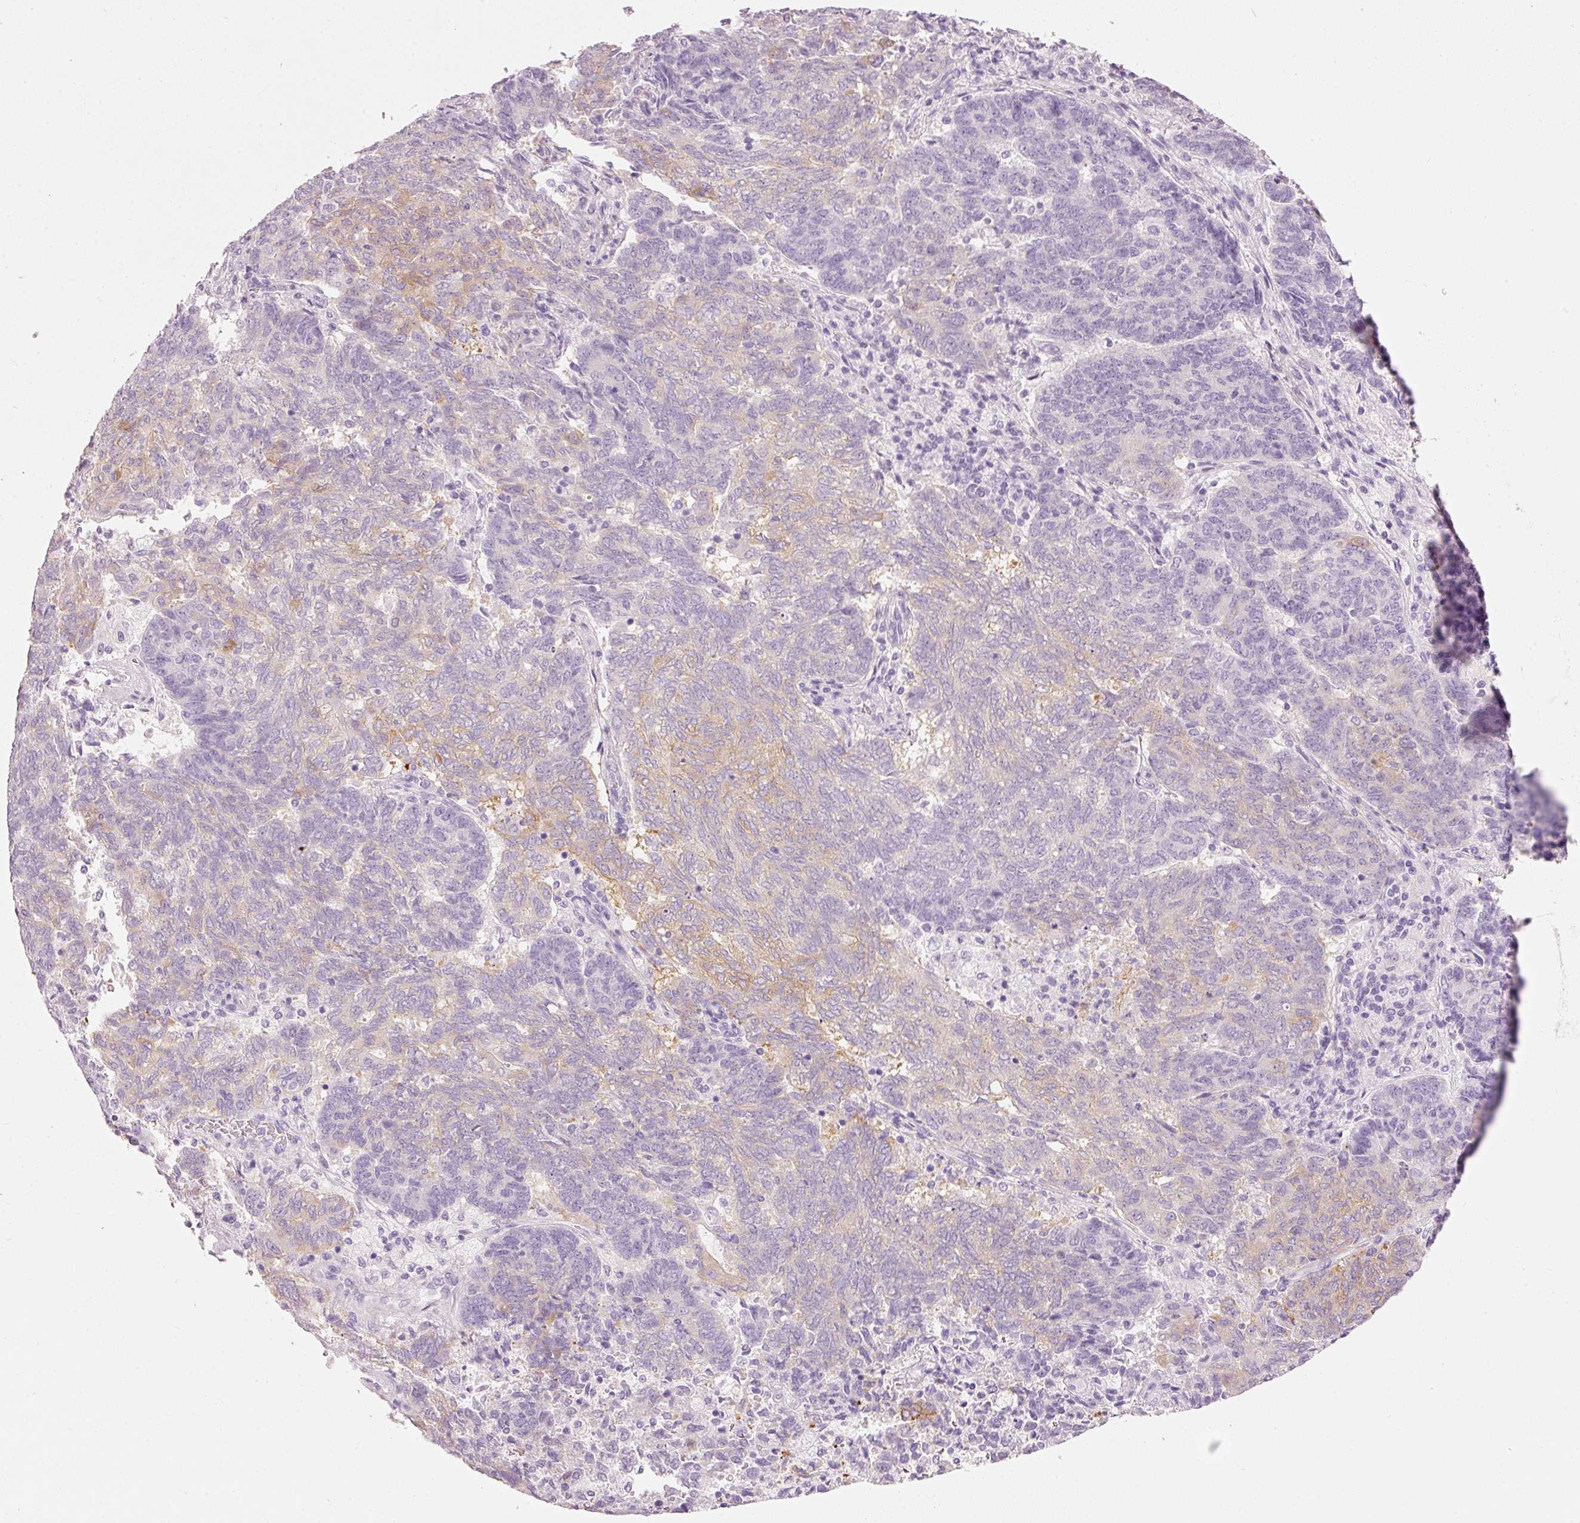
{"staining": {"intensity": "weak", "quantity": "25%-75%", "location": "cytoplasmic/membranous"}, "tissue": "endometrial cancer", "cell_type": "Tumor cells", "image_type": "cancer", "snomed": [{"axis": "morphology", "description": "Adenocarcinoma, NOS"}, {"axis": "topography", "description": "Endometrium"}], "caption": "An immunohistochemistry image of neoplastic tissue is shown. Protein staining in brown labels weak cytoplasmic/membranous positivity in endometrial adenocarcinoma within tumor cells.", "gene": "PDXDC1", "patient": {"sex": "female", "age": 80}}